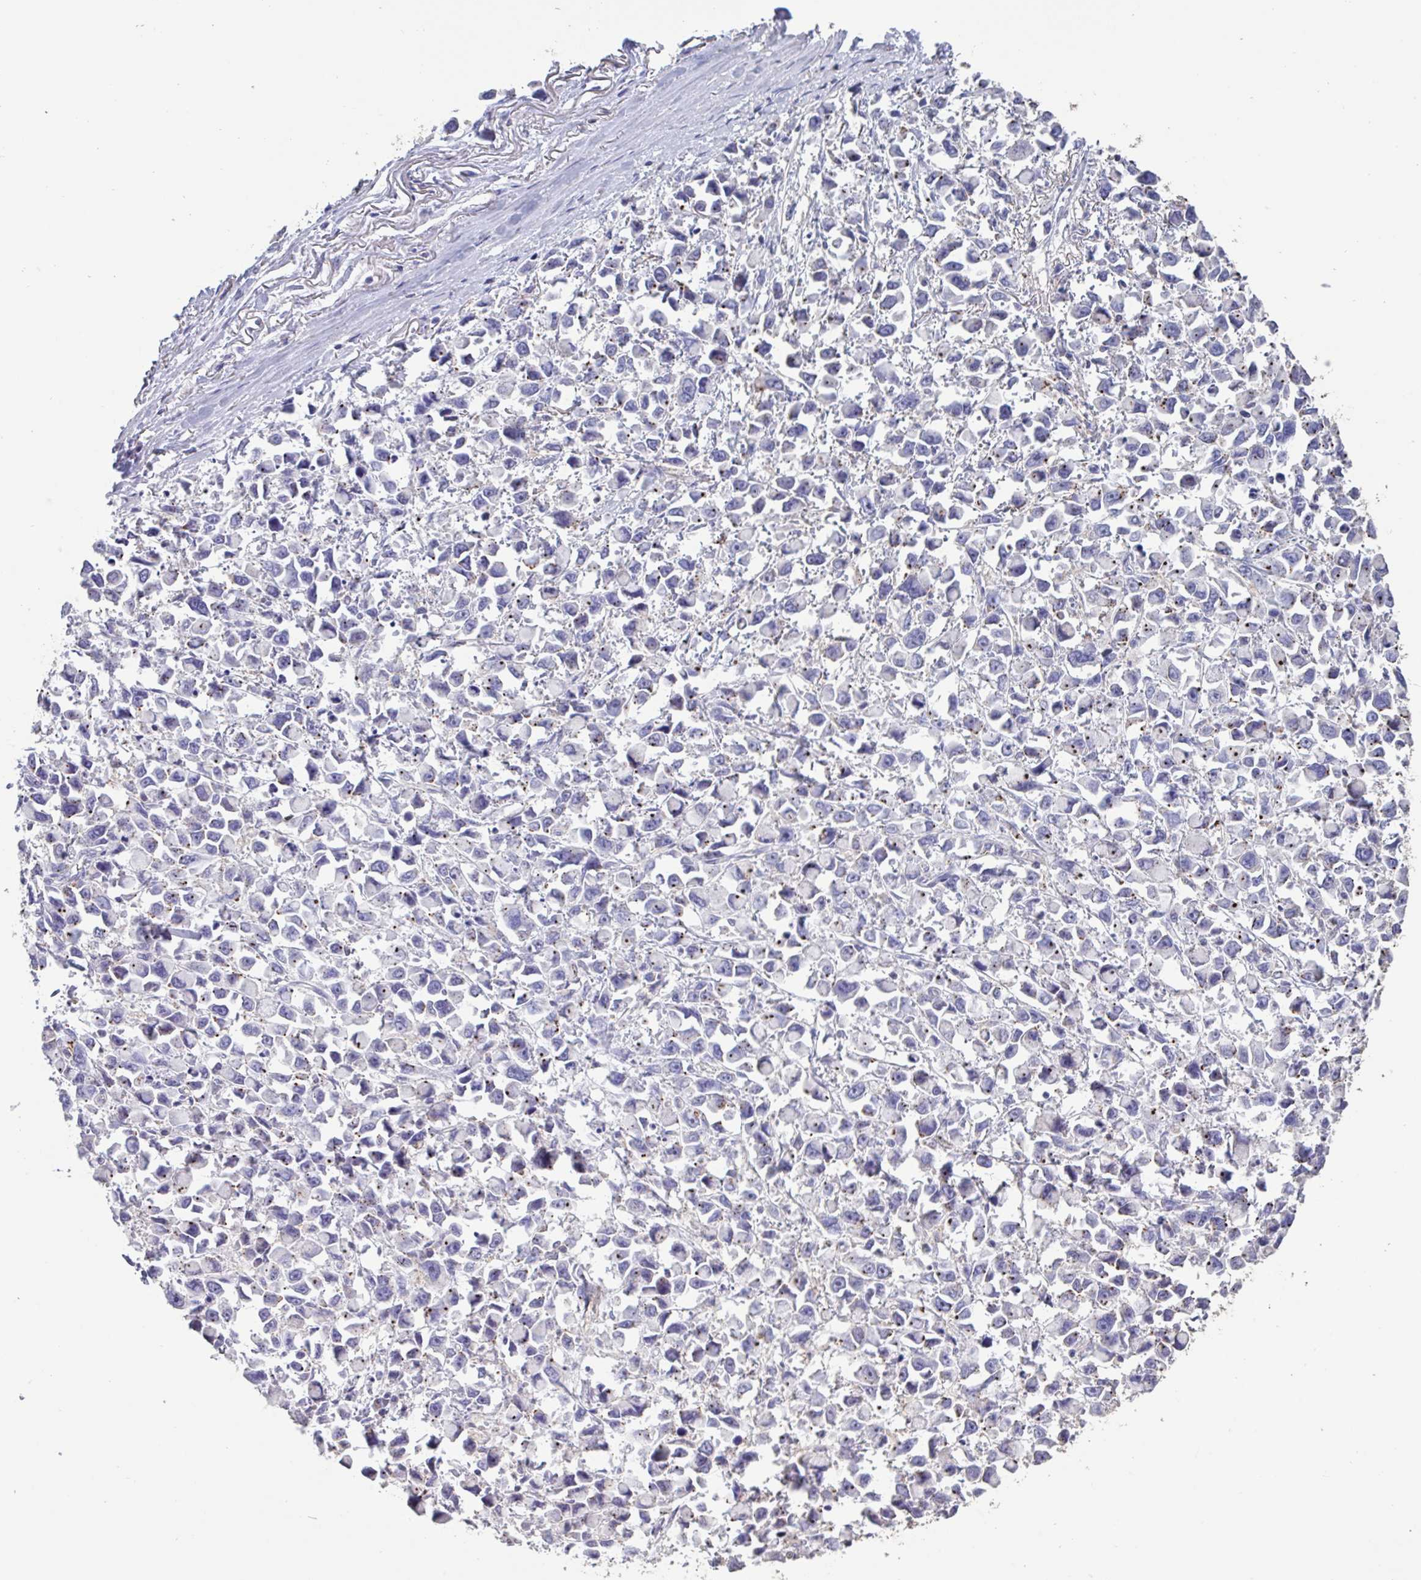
{"staining": {"intensity": "negative", "quantity": "none", "location": "none"}, "tissue": "stomach cancer", "cell_type": "Tumor cells", "image_type": "cancer", "snomed": [{"axis": "morphology", "description": "Adenocarcinoma, NOS"}, {"axis": "topography", "description": "Stomach"}], "caption": "This is an immunohistochemistry image of human stomach adenocarcinoma. There is no expression in tumor cells.", "gene": "CHMP5", "patient": {"sex": "female", "age": 81}}